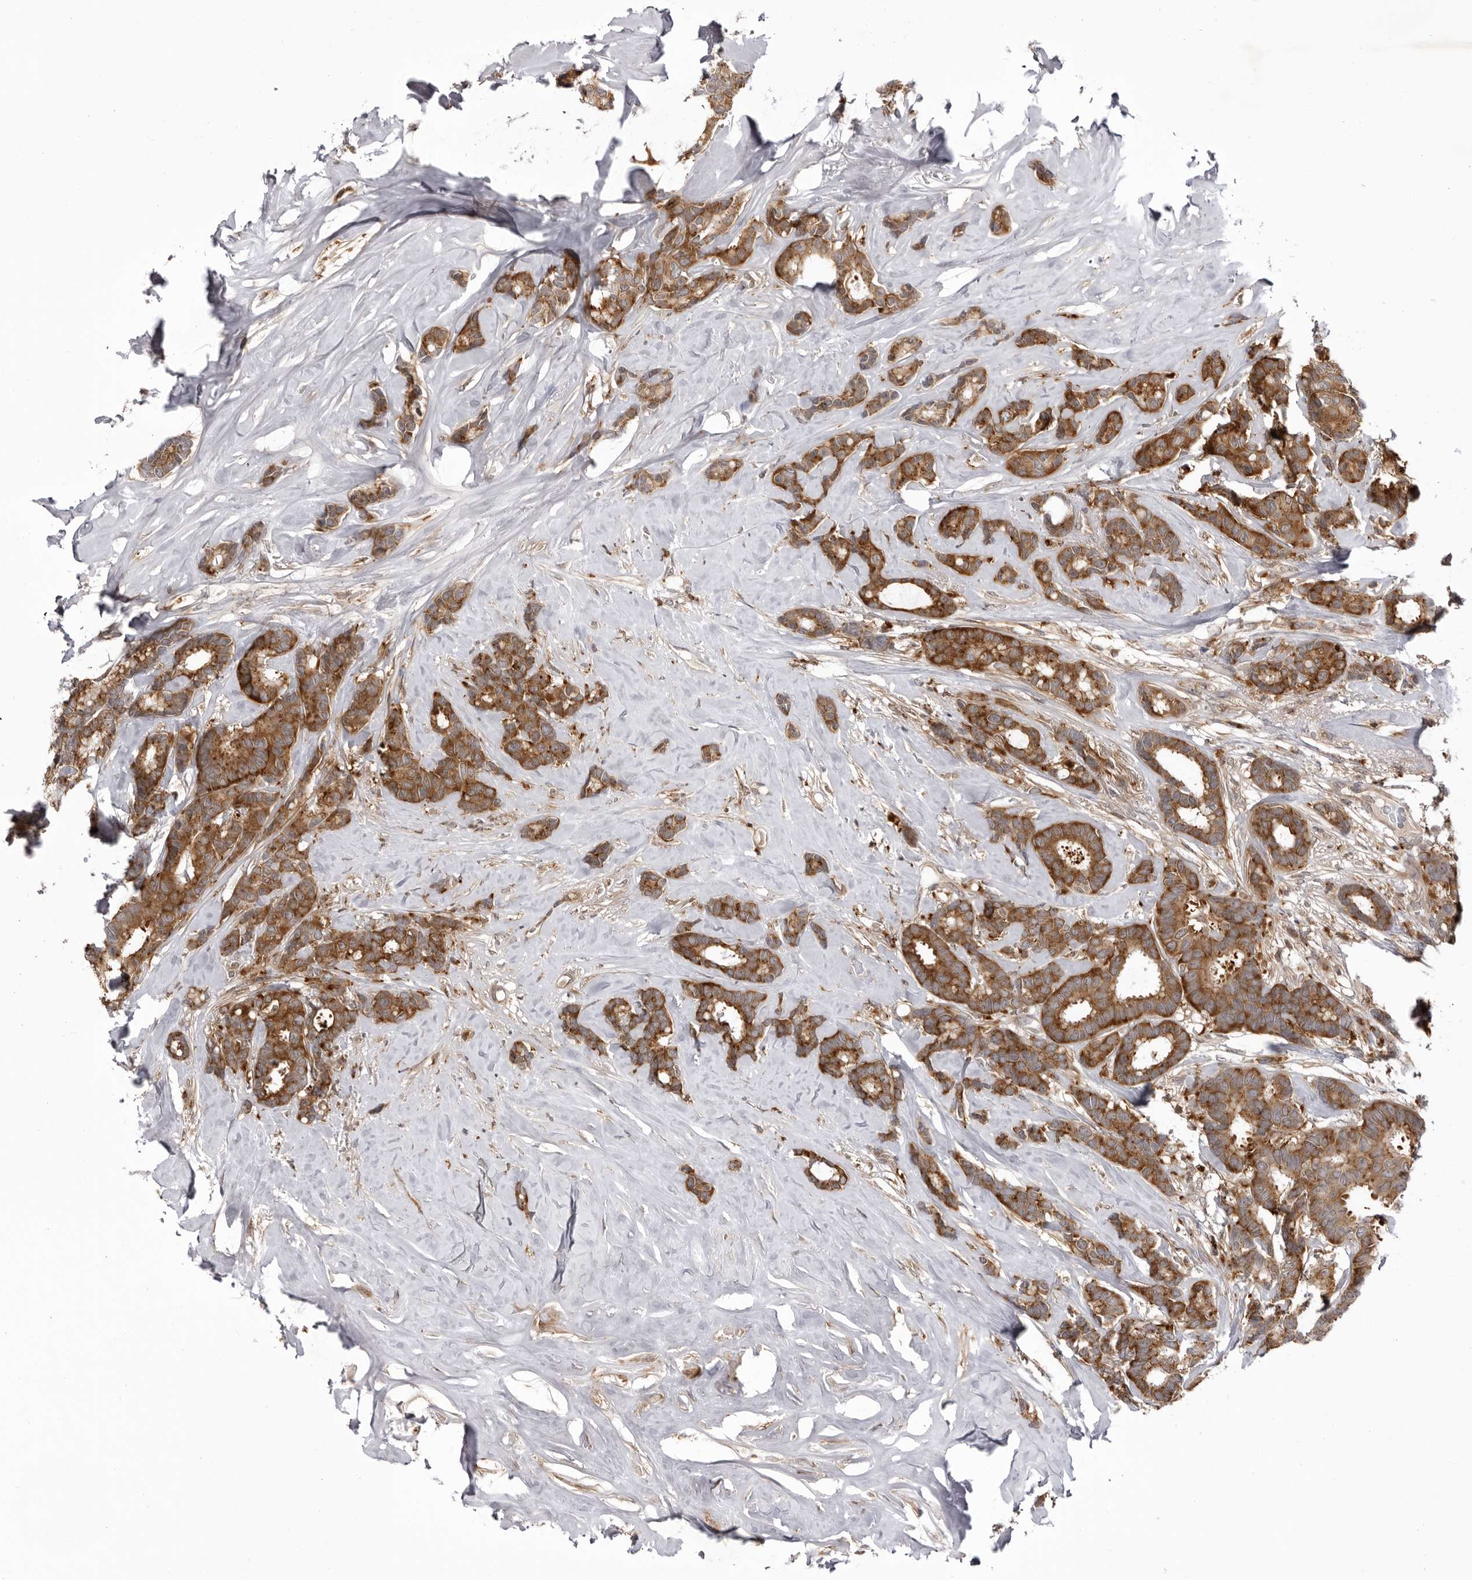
{"staining": {"intensity": "moderate", "quantity": ">75%", "location": "cytoplasmic/membranous"}, "tissue": "breast cancer", "cell_type": "Tumor cells", "image_type": "cancer", "snomed": [{"axis": "morphology", "description": "Duct carcinoma"}, {"axis": "topography", "description": "Breast"}], "caption": "Immunohistochemistry (IHC) (DAB) staining of human infiltrating ductal carcinoma (breast) reveals moderate cytoplasmic/membranous protein staining in approximately >75% of tumor cells. (DAB IHC with brightfield microscopy, high magnification).", "gene": "USP43", "patient": {"sex": "female", "age": 87}}